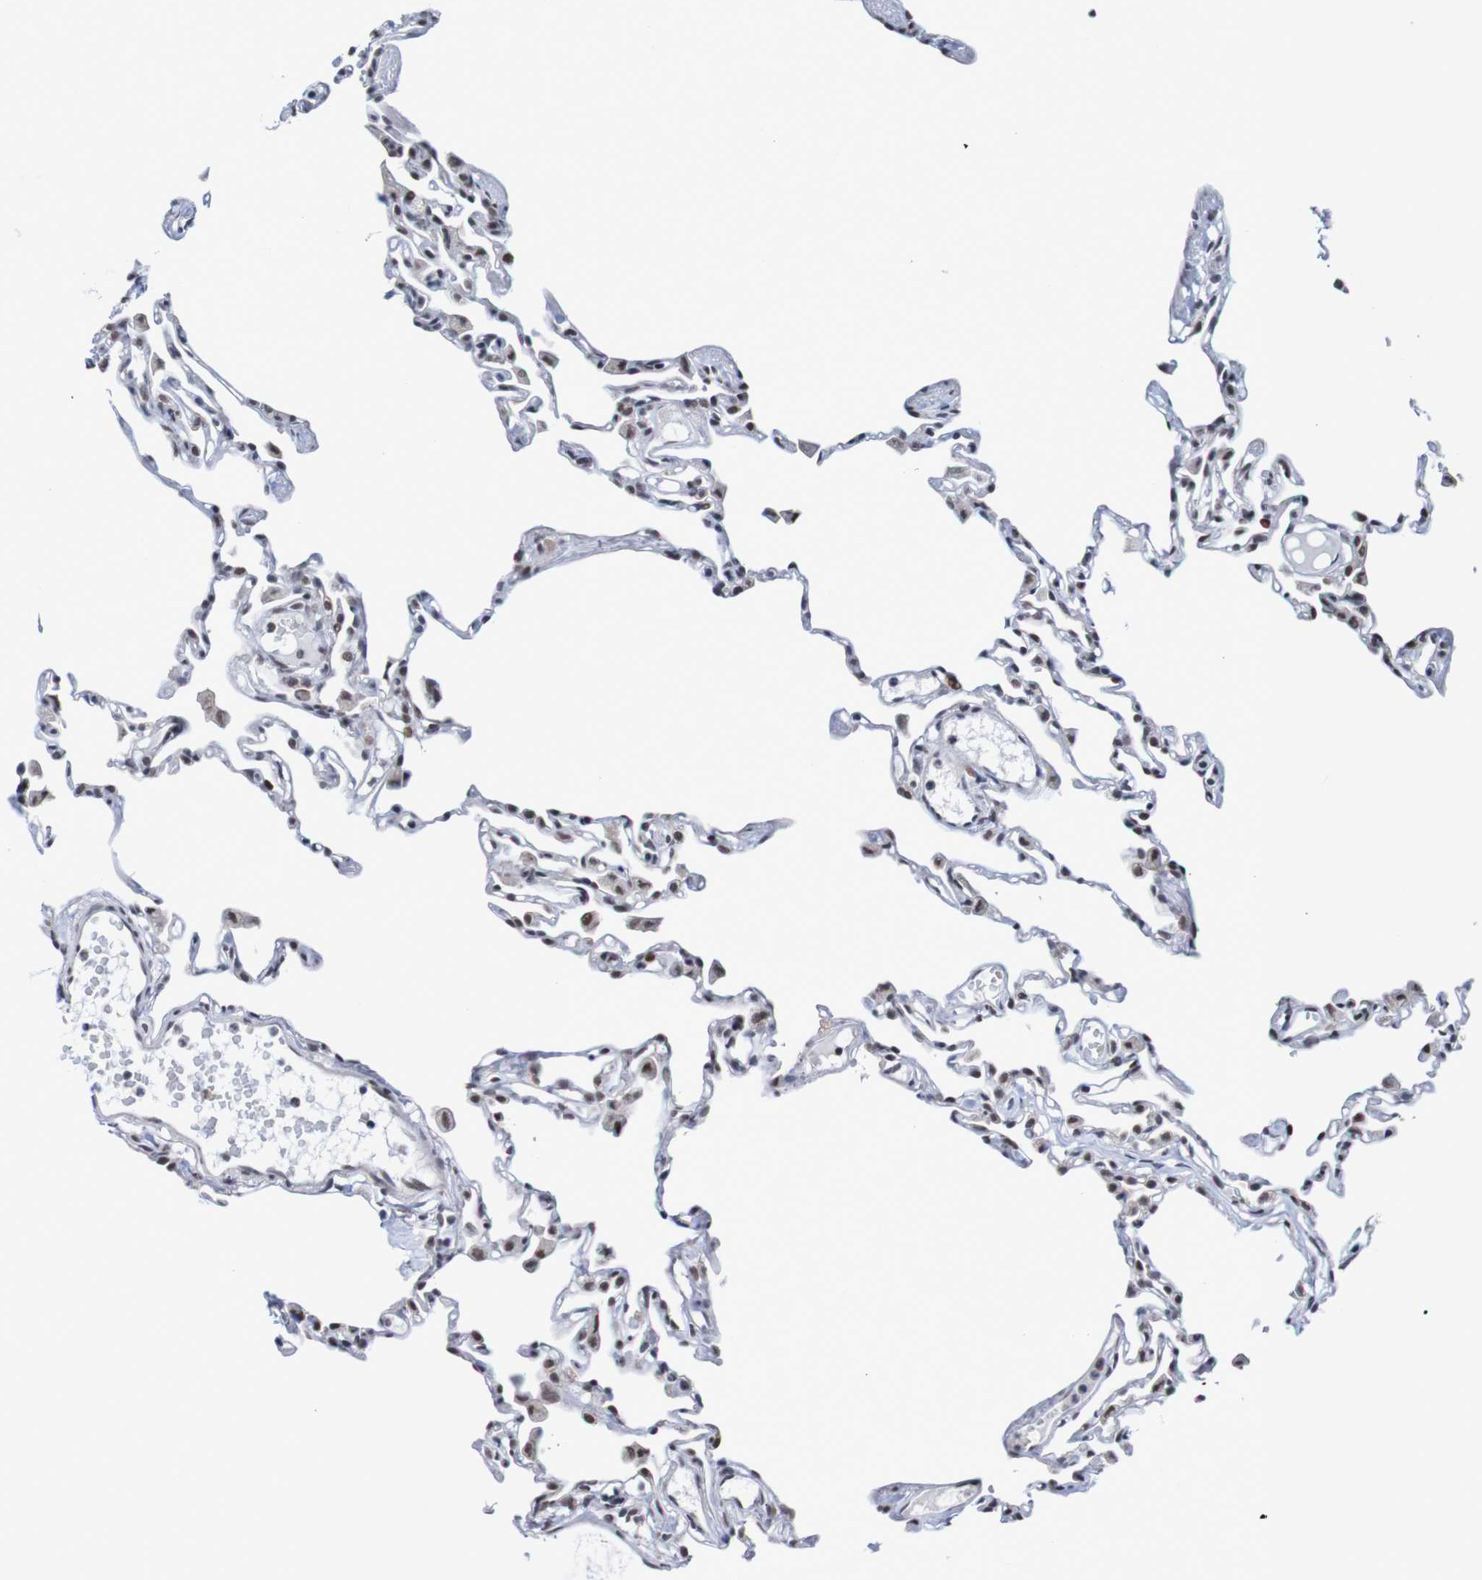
{"staining": {"intensity": "moderate", "quantity": "25%-75%", "location": "nuclear"}, "tissue": "lung", "cell_type": "Alveolar cells", "image_type": "normal", "snomed": [{"axis": "morphology", "description": "Normal tissue, NOS"}, {"axis": "topography", "description": "Lung"}], "caption": "Protein staining of benign lung exhibits moderate nuclear expression in about 25%-75% of alveolar cells.", "gene": "CDC5L", "patient": {"sex": "female", "age": 49}}